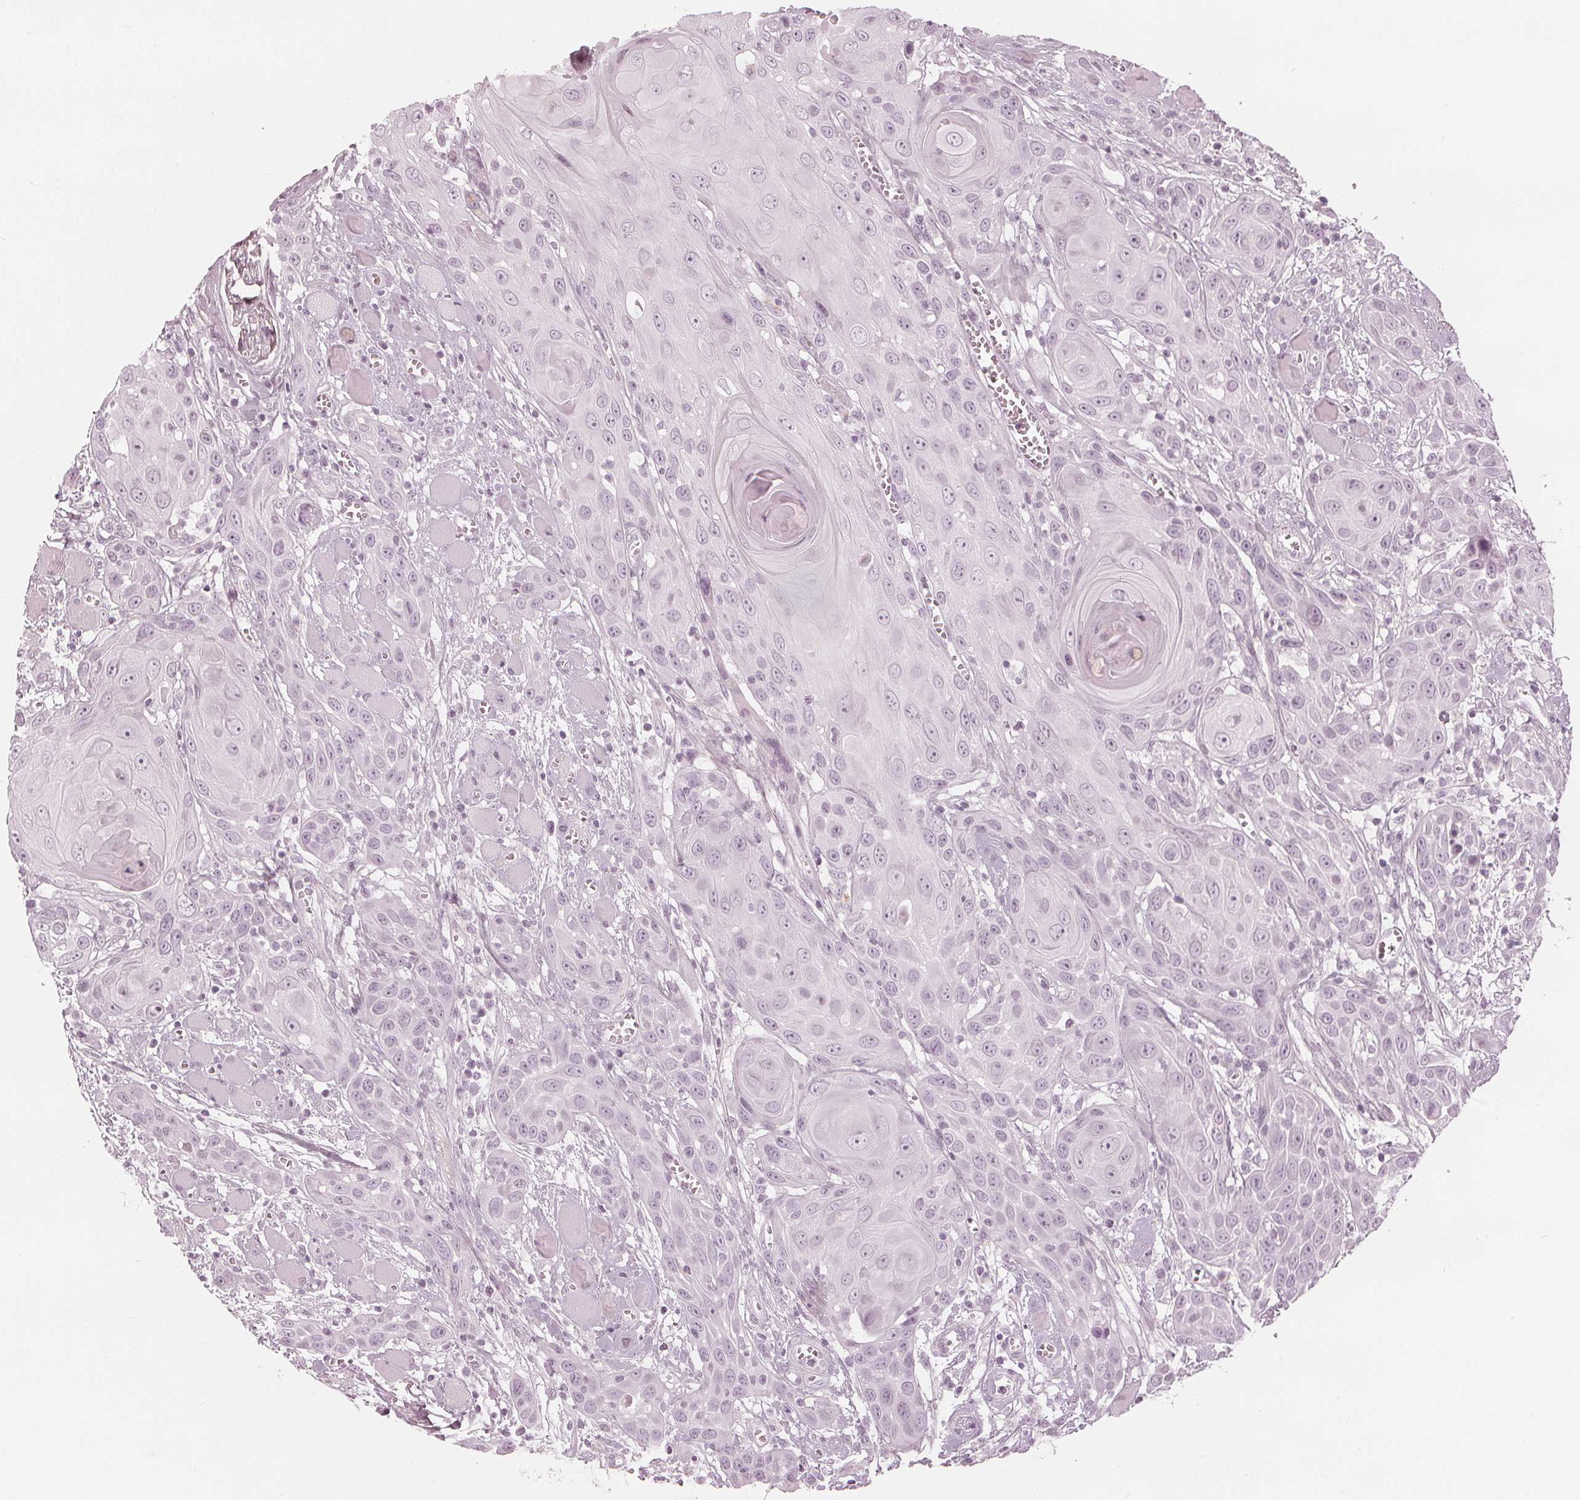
{"staining": {"intensity": "negative", "quantity": "none", "location": "none"}, "tissue": "head and neck cancer", "cell_type": "Tumor cells", "image_type": "cancer", "snomed": [{"axis": "morphology", "description": "Squamous cell carcinoma, NOS"}, {"axis": "topography", "description": "Head-Neck"}], "caption": "An immunohistochemistry (IHC) micrograph of head and neck squamous cell carcinoma is shown. There is no staining in tumor cells of head and neck squamous cell carcinoma.", "gene": "PAEP", "patient": {"sex": "female", "age": 80}}